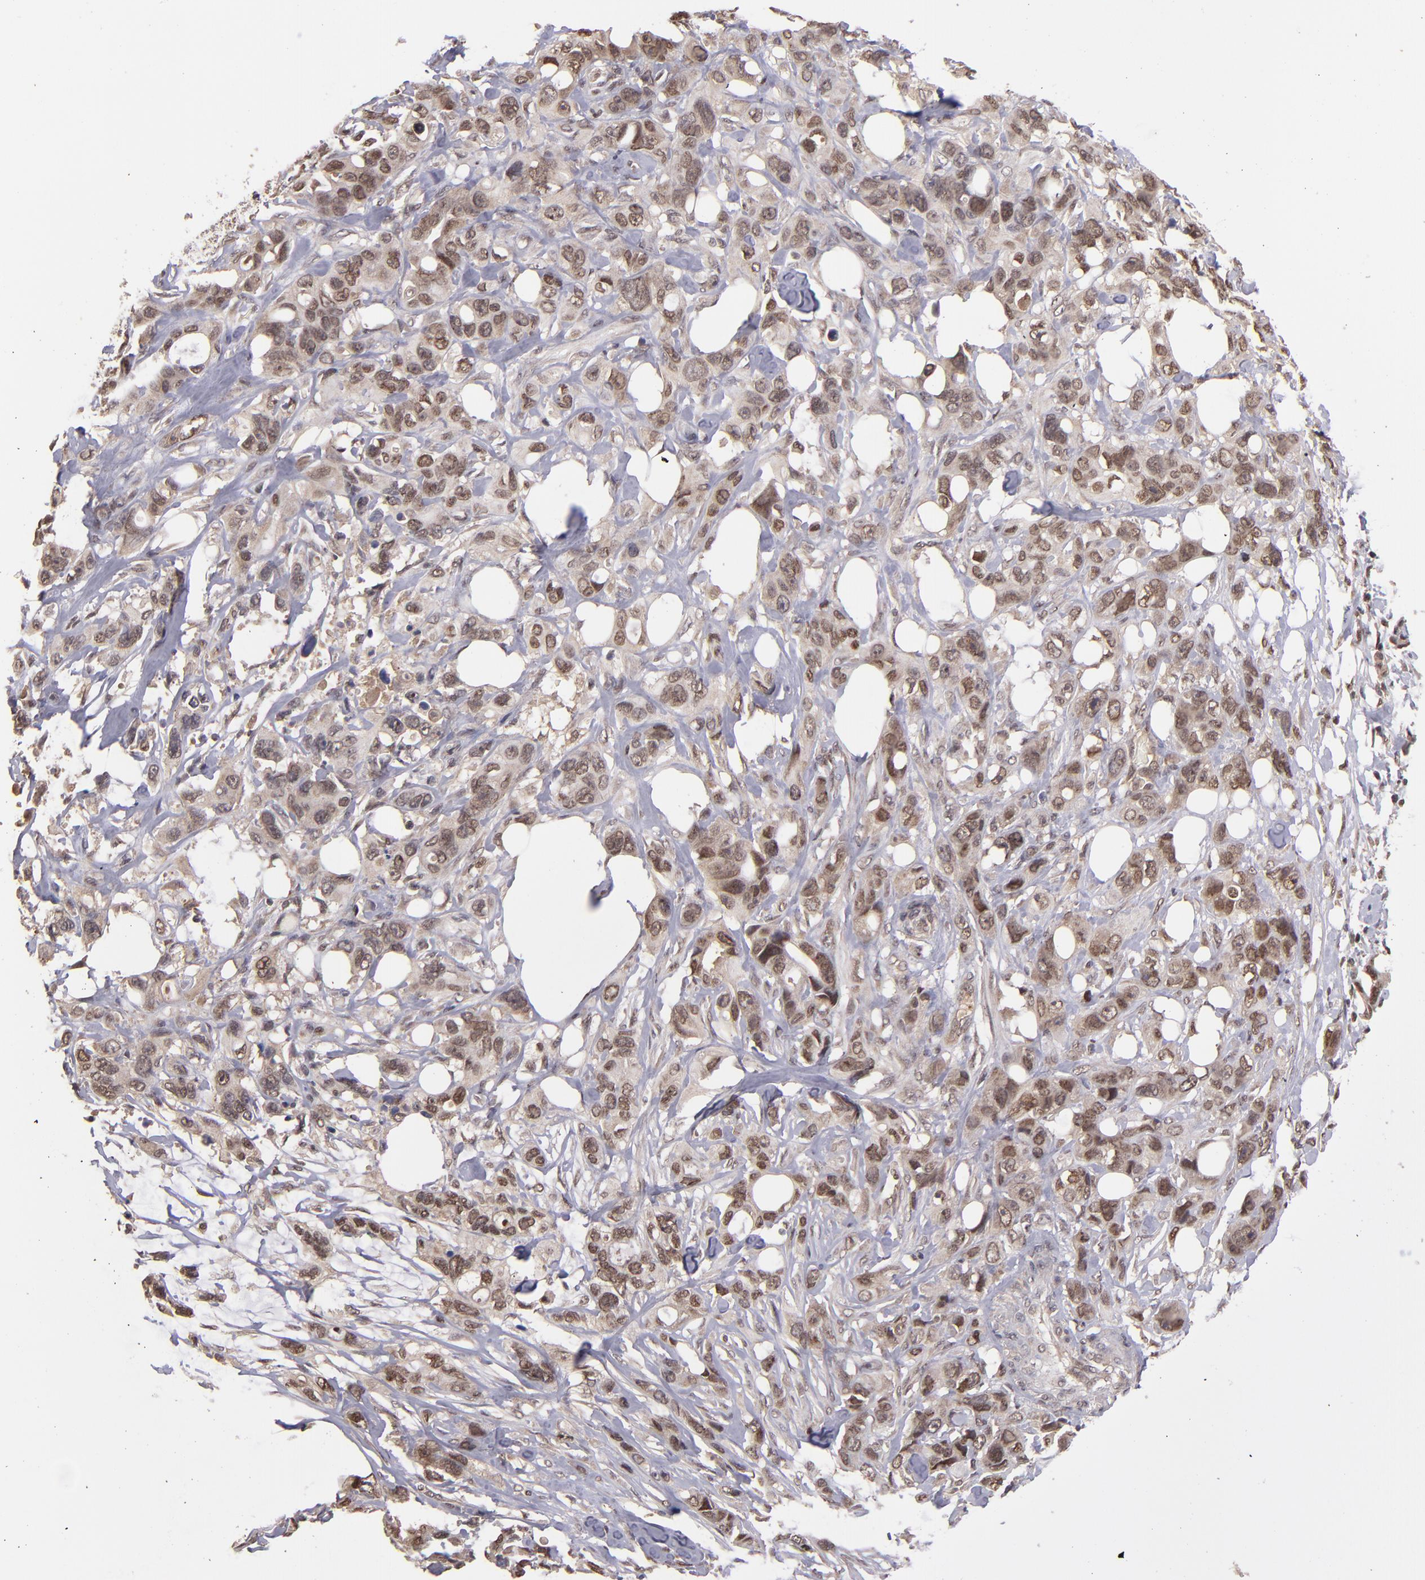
{"staining": {"intensity": "moderate", "quantity": ">75%", "location": "nuclear"}, "tissue": "stomach cancer", "cell_type": "Tumor cells", "image_type": "cancer", "snomed": [{"axis": "morphology", "description": "Adenocarcinoma, NOS"}, {"axis": "topography", "description": "Stomach, upper"}], "caption": "A high-resolution image shows IHC staining of stomach adenocarcinoma, which shows moderate nuclear positivity in approximately >75% of tumor cells.", "gene": "ABHD12B", "patient": {"sex": "male", "age": 47}}